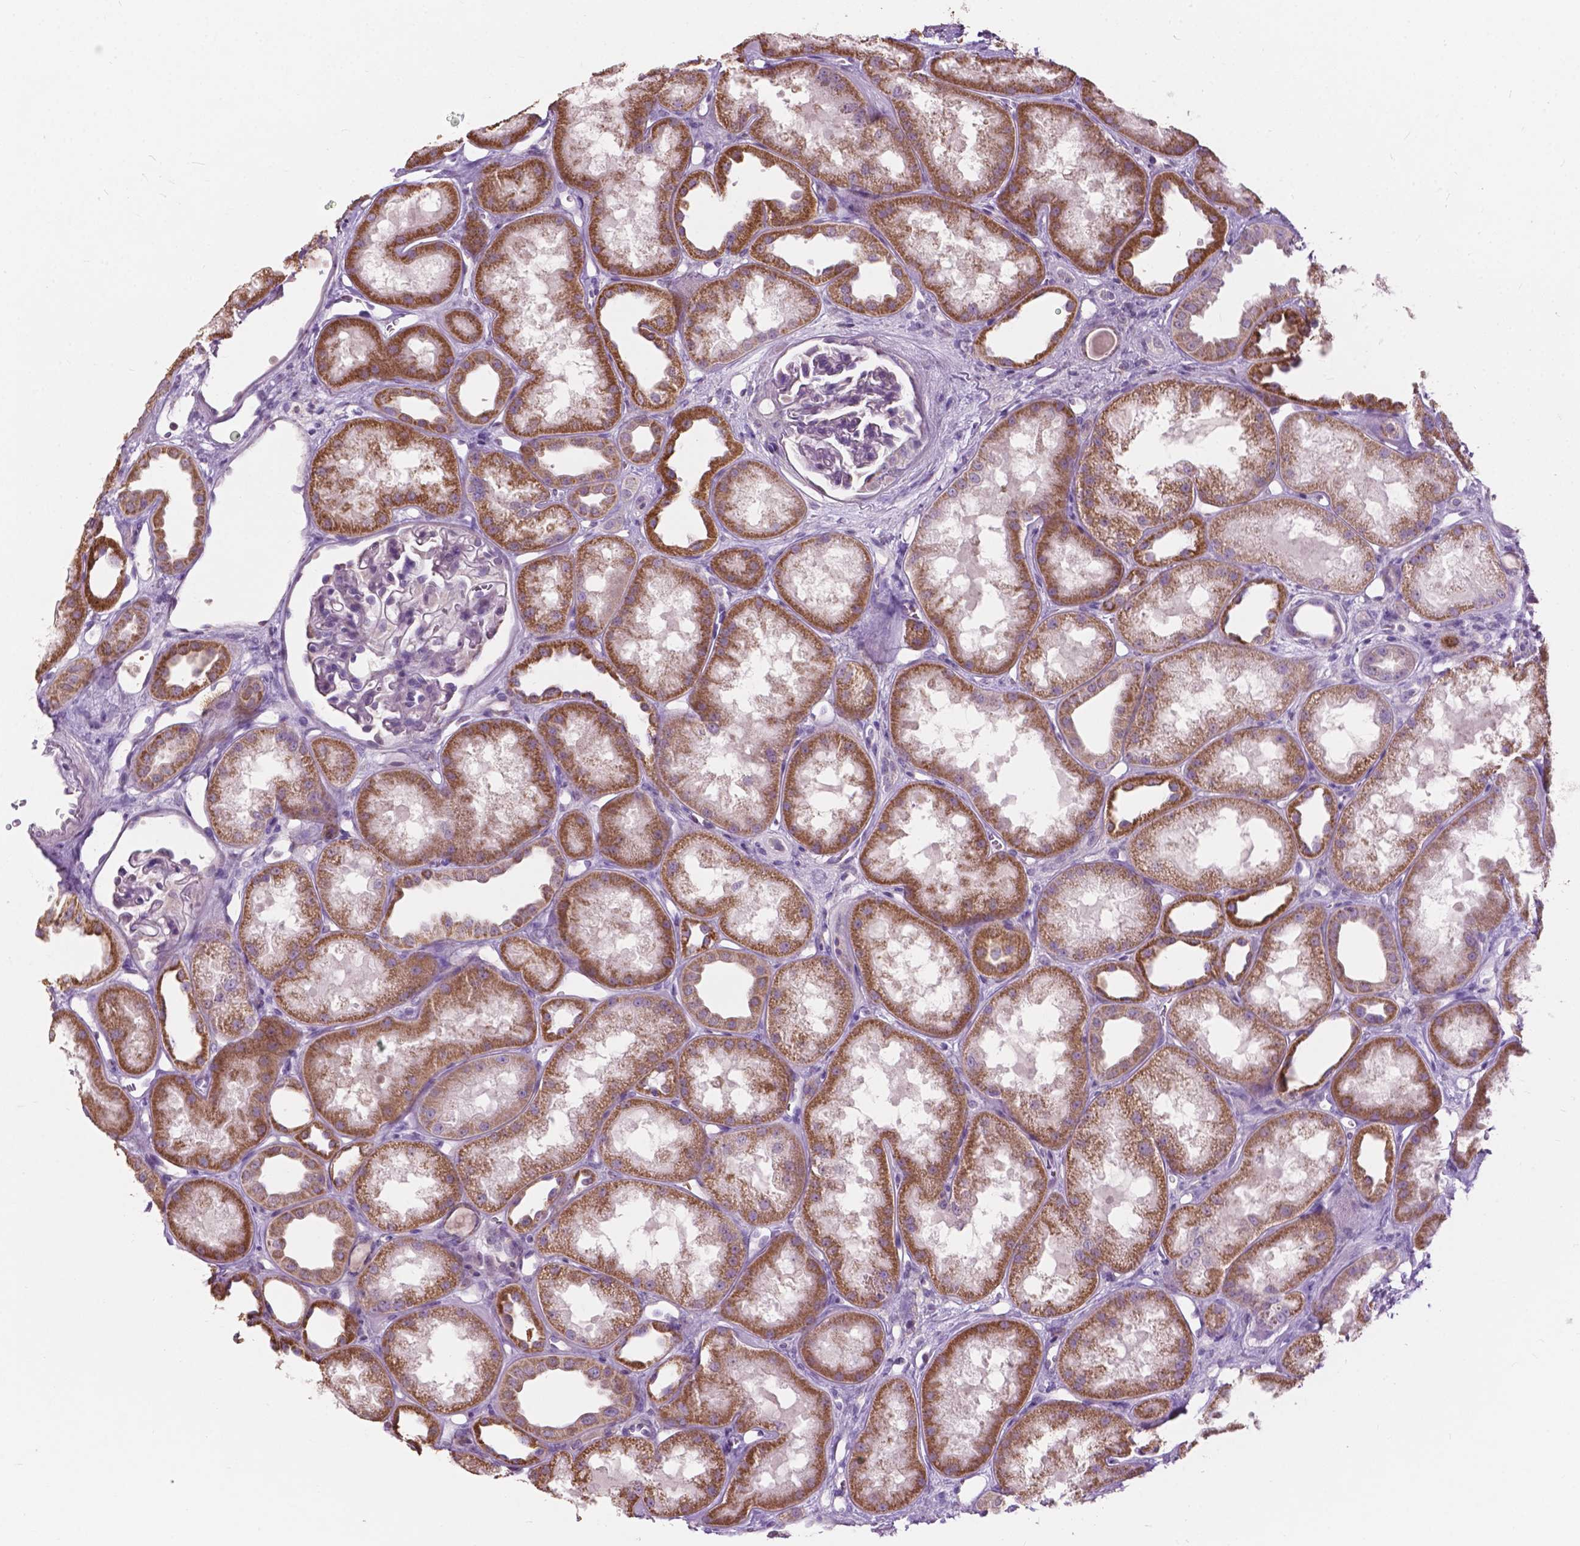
{"staining": {"intensity": "negative", "quantity": "none", "location": "none"}, "tissue": "kidney", "cell_type": "Cells in glomeruli", "image_type": "normal", "snomed": [{"axis": "morphology", "description": "Normal tissue, NOS"}, {"axis": "topography", "description": "Kidney"}], "caption": "The image reveals no staining of cells in glomeruli in benign kidney.", "gene": "NDUFS1", "patient": {"sex": "male", "age": 61}}